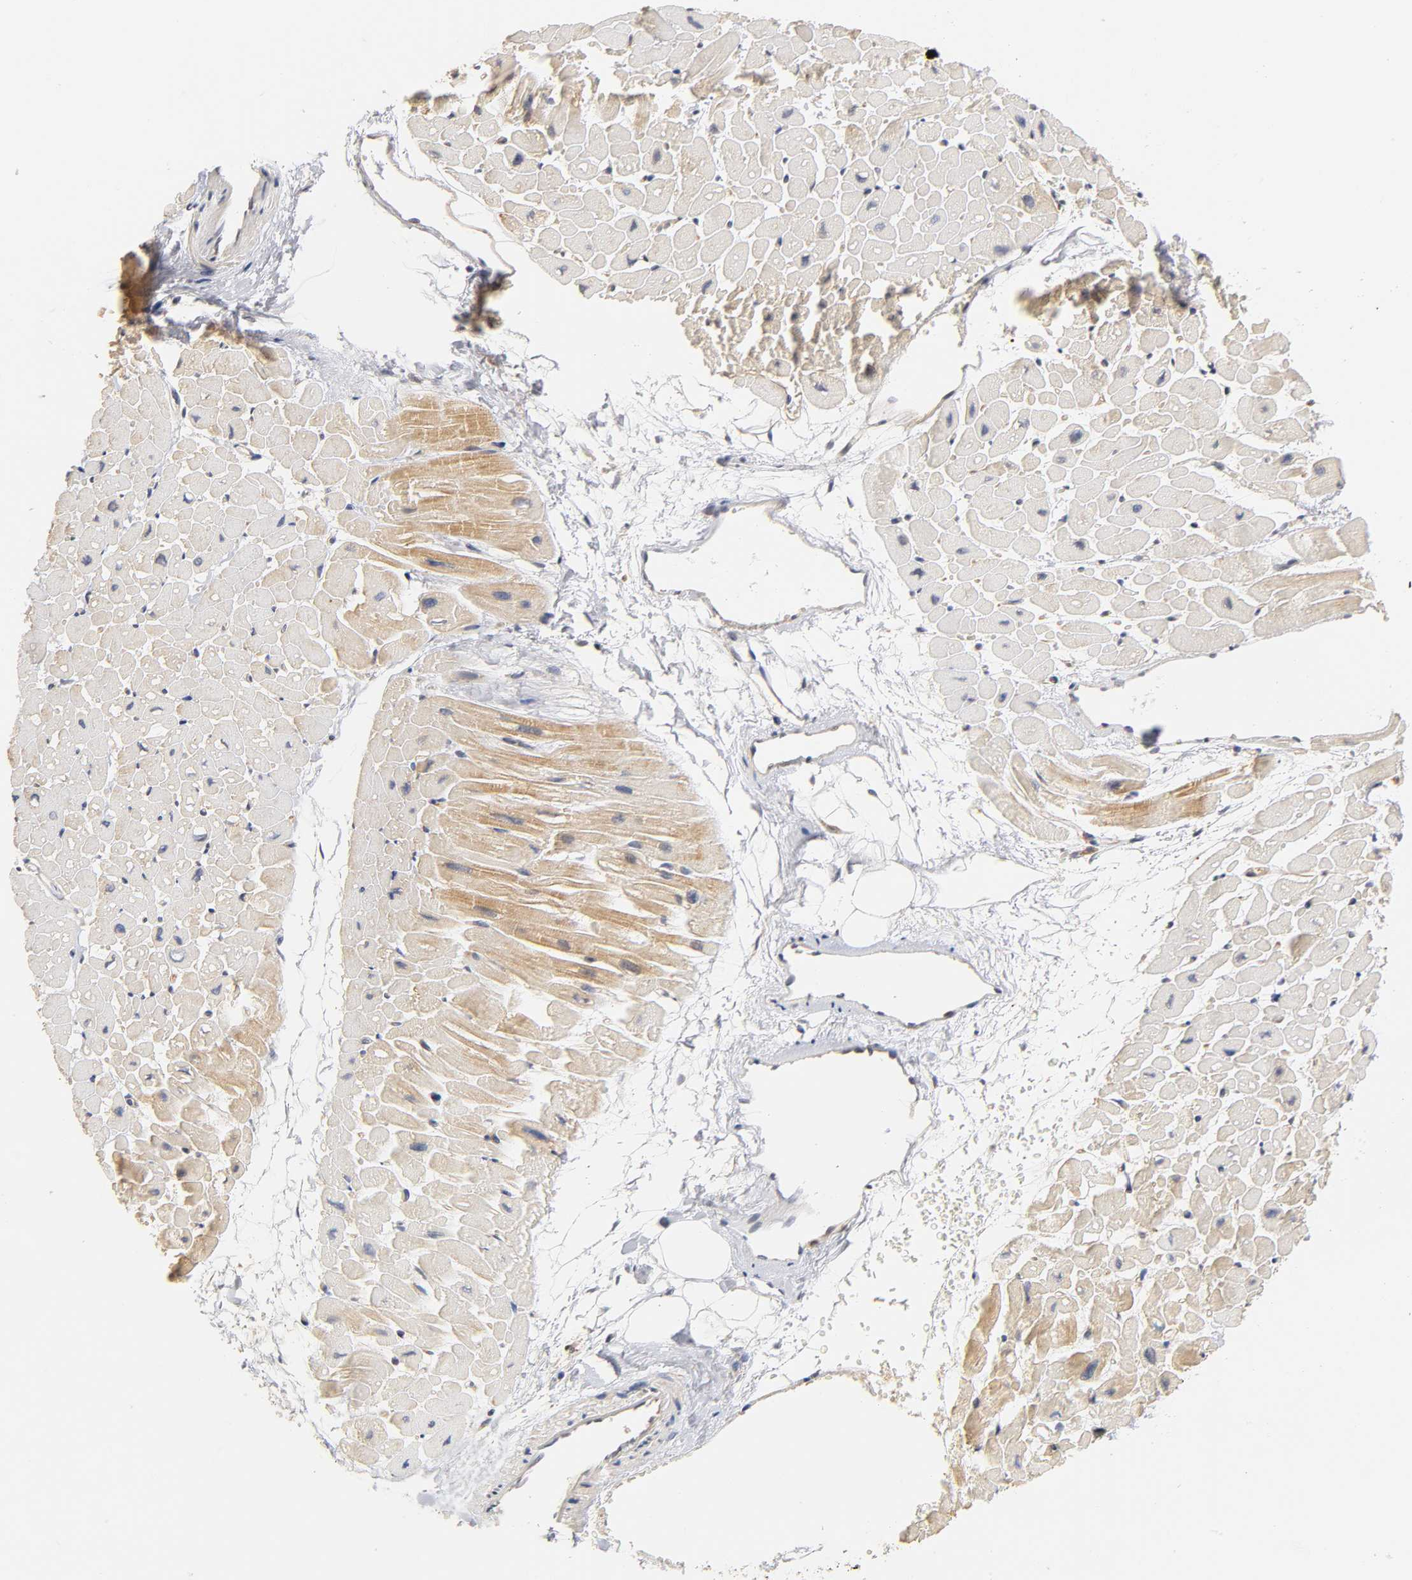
{"staining": {"intensity": "moderate", "quantity": "25%-75%", "location": "cytoplasmic/membranous"}, "tissue": "heart muscle", "cell_type": "Cardiomyocytes", "image_type": "normal", "snomed": [{"axis": "morphology", "description": "Normal tissue, NOS"}, {"axis": "topography", "description": "Heart"}], "caption": "Heart muscle stained with a brown dye shows moderate cytoplasmic/membranous positive positivity in approximately 25%-75% of cardiomyocytes.", "gene": "GSTZ1", "patient": {"sex": "male", "age": 45}}